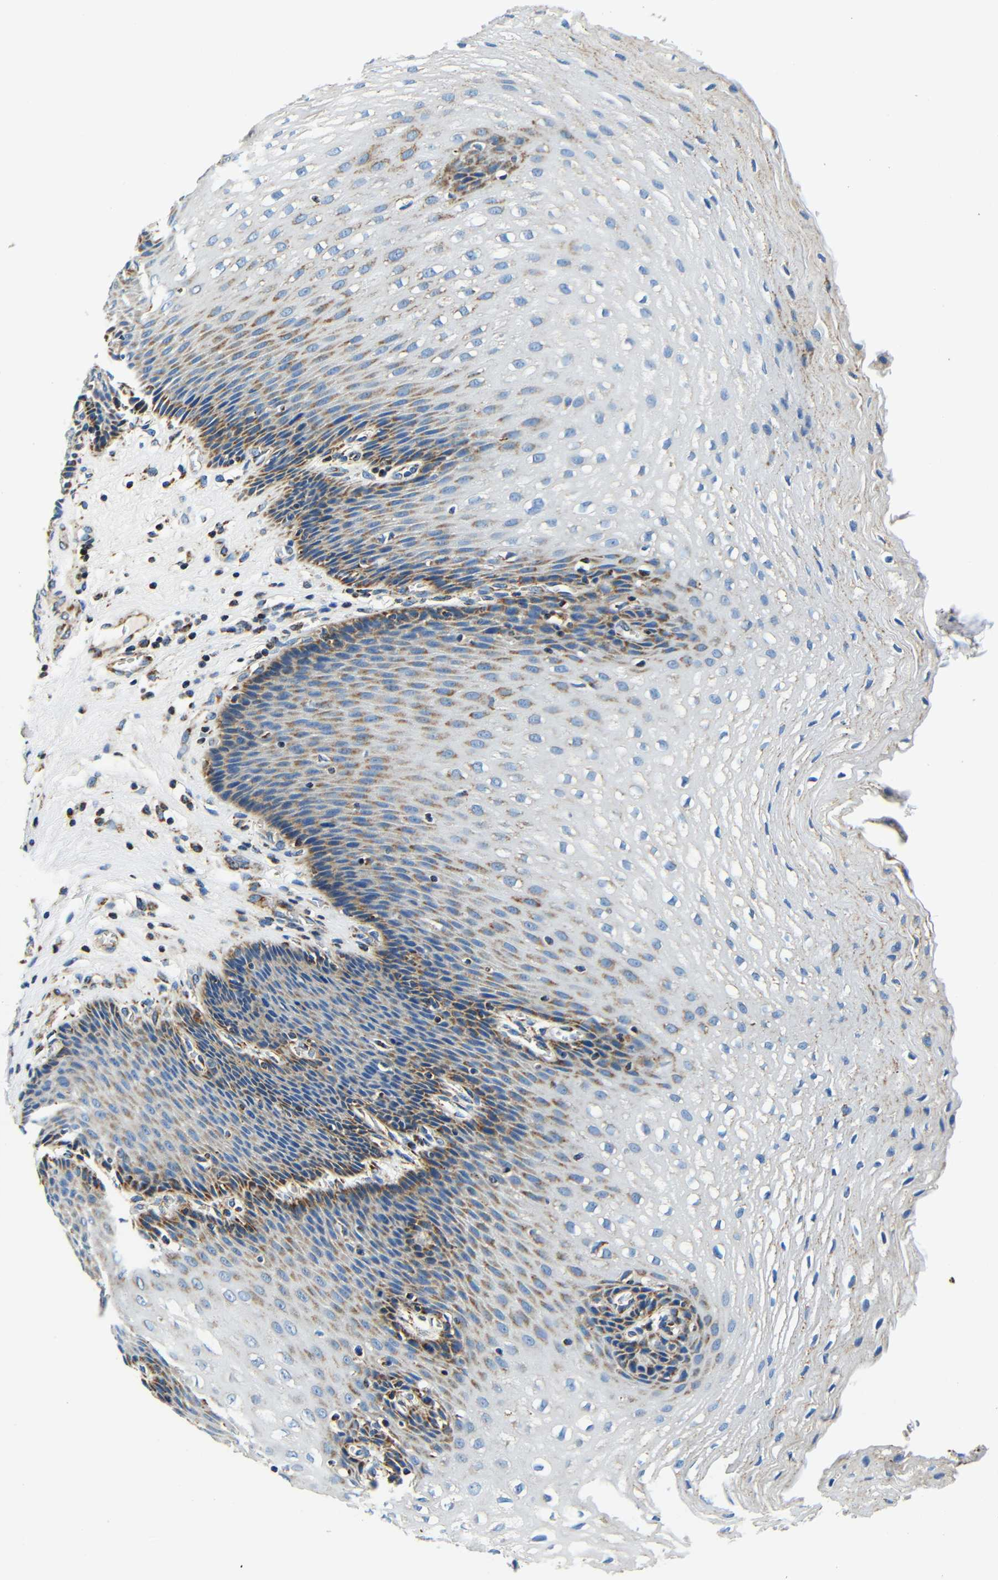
{"staining": {"intensity": "moderate", "quantity": "25%-75%", "location": "cytoplasmic/membranous"}, "tissue": "esophagus", "cell_type": "Squamous epithelial cells", "image_type": "normal", "snomed": [{"axis": "morphology", "description": "Normal tissue, NOS"}, {"axis": "topography", "description": "Esophagus"}], "caption": "Moderate cytoplasmic/membranous staining is present in approximately 25%-75% of squamous epithelial cells in unremarkable esophagus.", "gene": "GALNT18", "patient": {"sex": "male", "age": 48}}